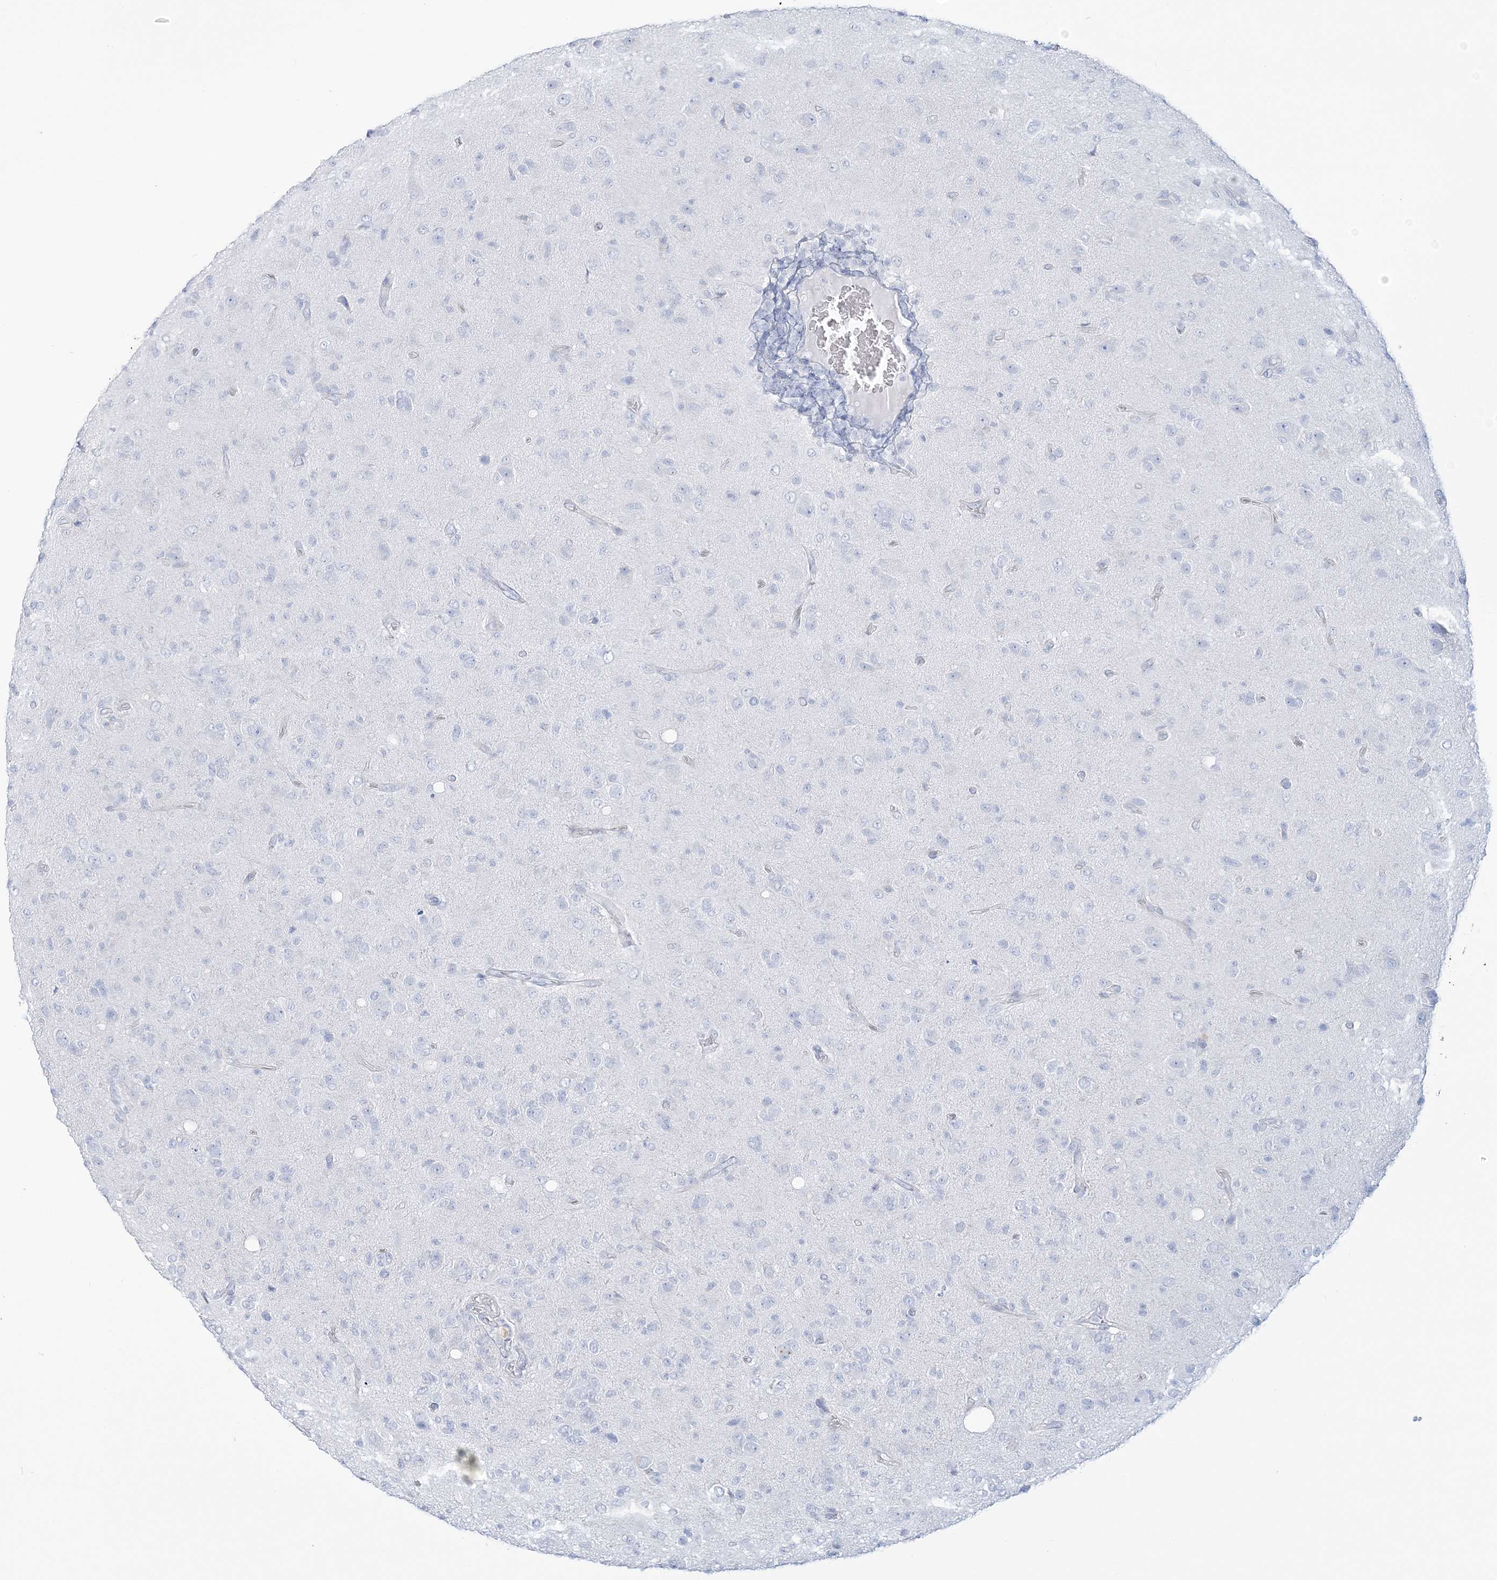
{"staining": {"intensity": "negative", "quantity": "none", "location": "none"}, "tissue": "glioma", "cell_type": "Tumor cells", "image_type": "cancer", "snomed": [{"axis": "morphology", "description": "Glioma, malignant, High grade"}, {"axis": "topography", "description": "Brain"}], "caption": "The micrograph shows no staining of tumor cells in high-grade glioma (malignant).", "gene": "ADGB", "patient": {"sex": "female", "age": 57}}